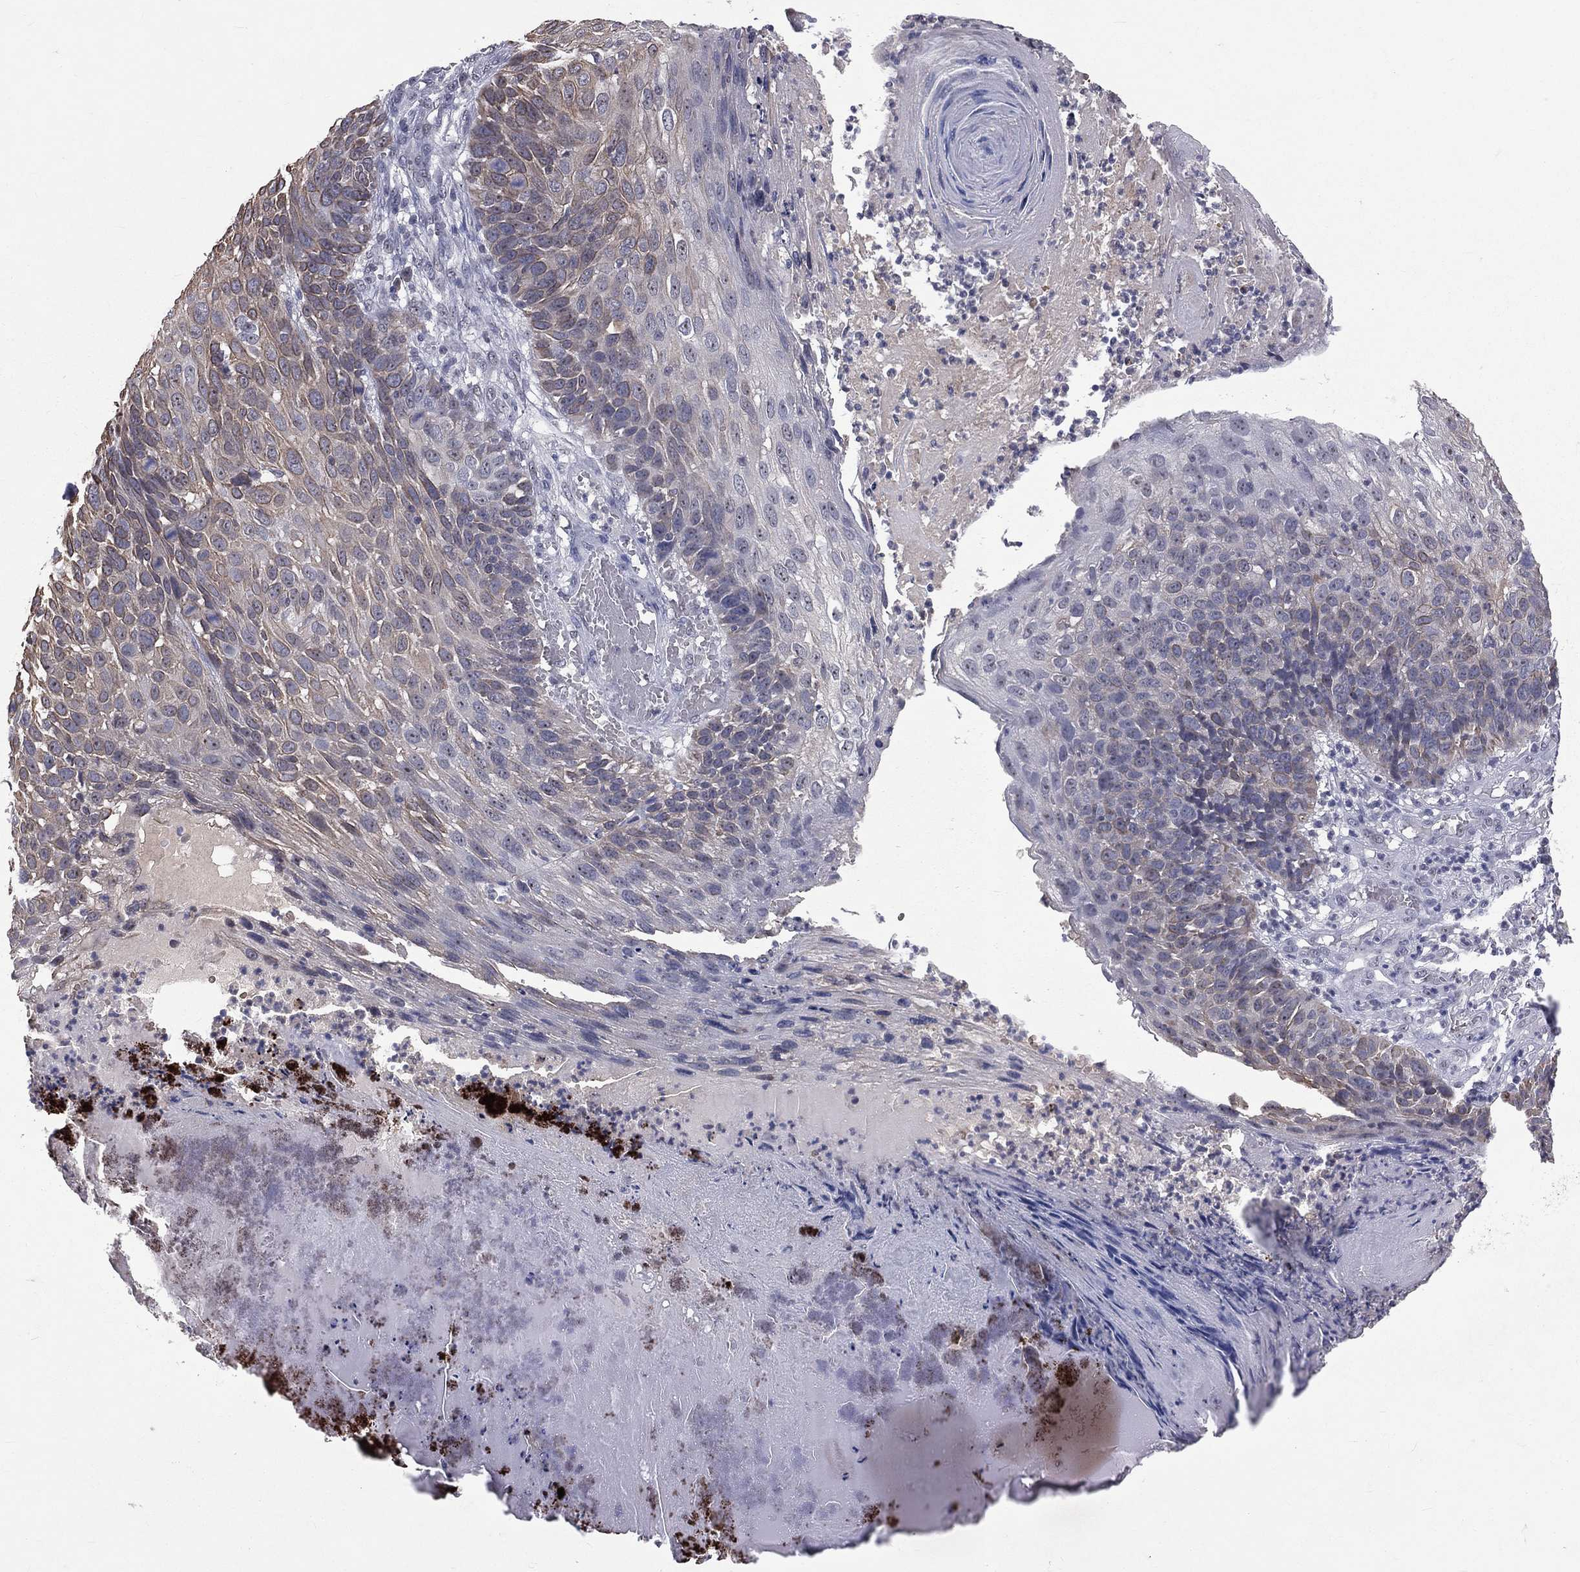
{"staining": {"intensity": "weak", "quantity": "<25%", "location": "cytoplasmic/membranous"}, "tissue": "skin cancer", "cell_type": "Tumor cells", "image_type": "cancer", "snomed": [{"axis": "morphology", "description": "Squamous cell carcinoma, NOS"}, {"axis": "topography", "description": "Skin"}], "caption": "Immunohistochemistry of human skin cancer displays no staining in tumor cells.", "gene": "DSG4", "patient": {"sex": "male", "age": 92}}